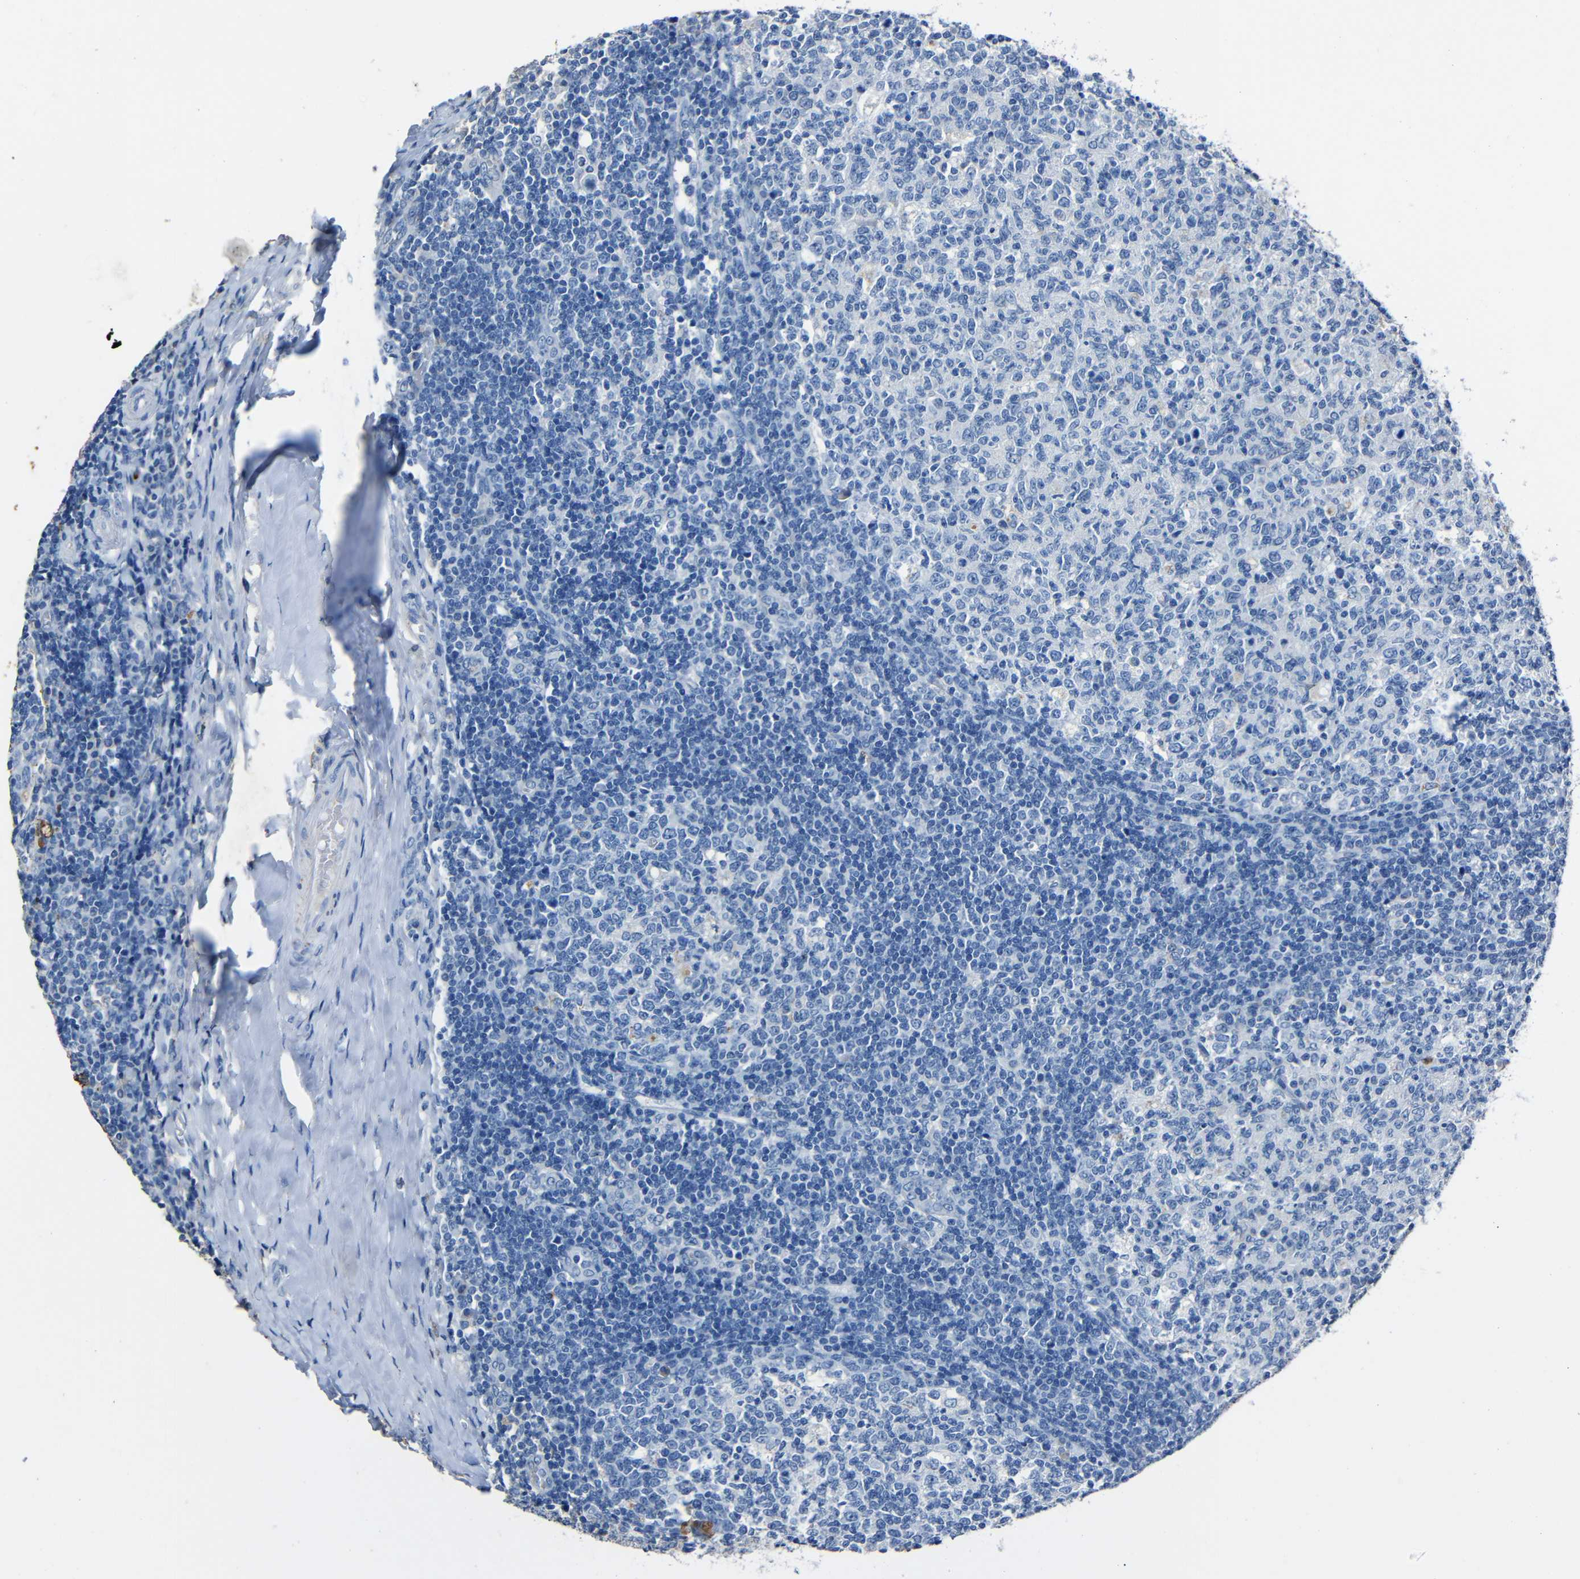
{"staining": {"intensity": "negative", "quantity": "none", "location": "none"}, "tissue": "tonsil", "cell_type": "Germinal center cells", "image_type": "normal", "snomed": [{"axis": "morphology", "description": "Normal tissue, NOS"}, {"axis": "topography", "description": "Tonsil"}], "caption": "The IHC micrograph has no significant staining in germinal center cells of tonsil.", "gene": "CLDN11", "patient": {"sex": "female", "age": 19}}